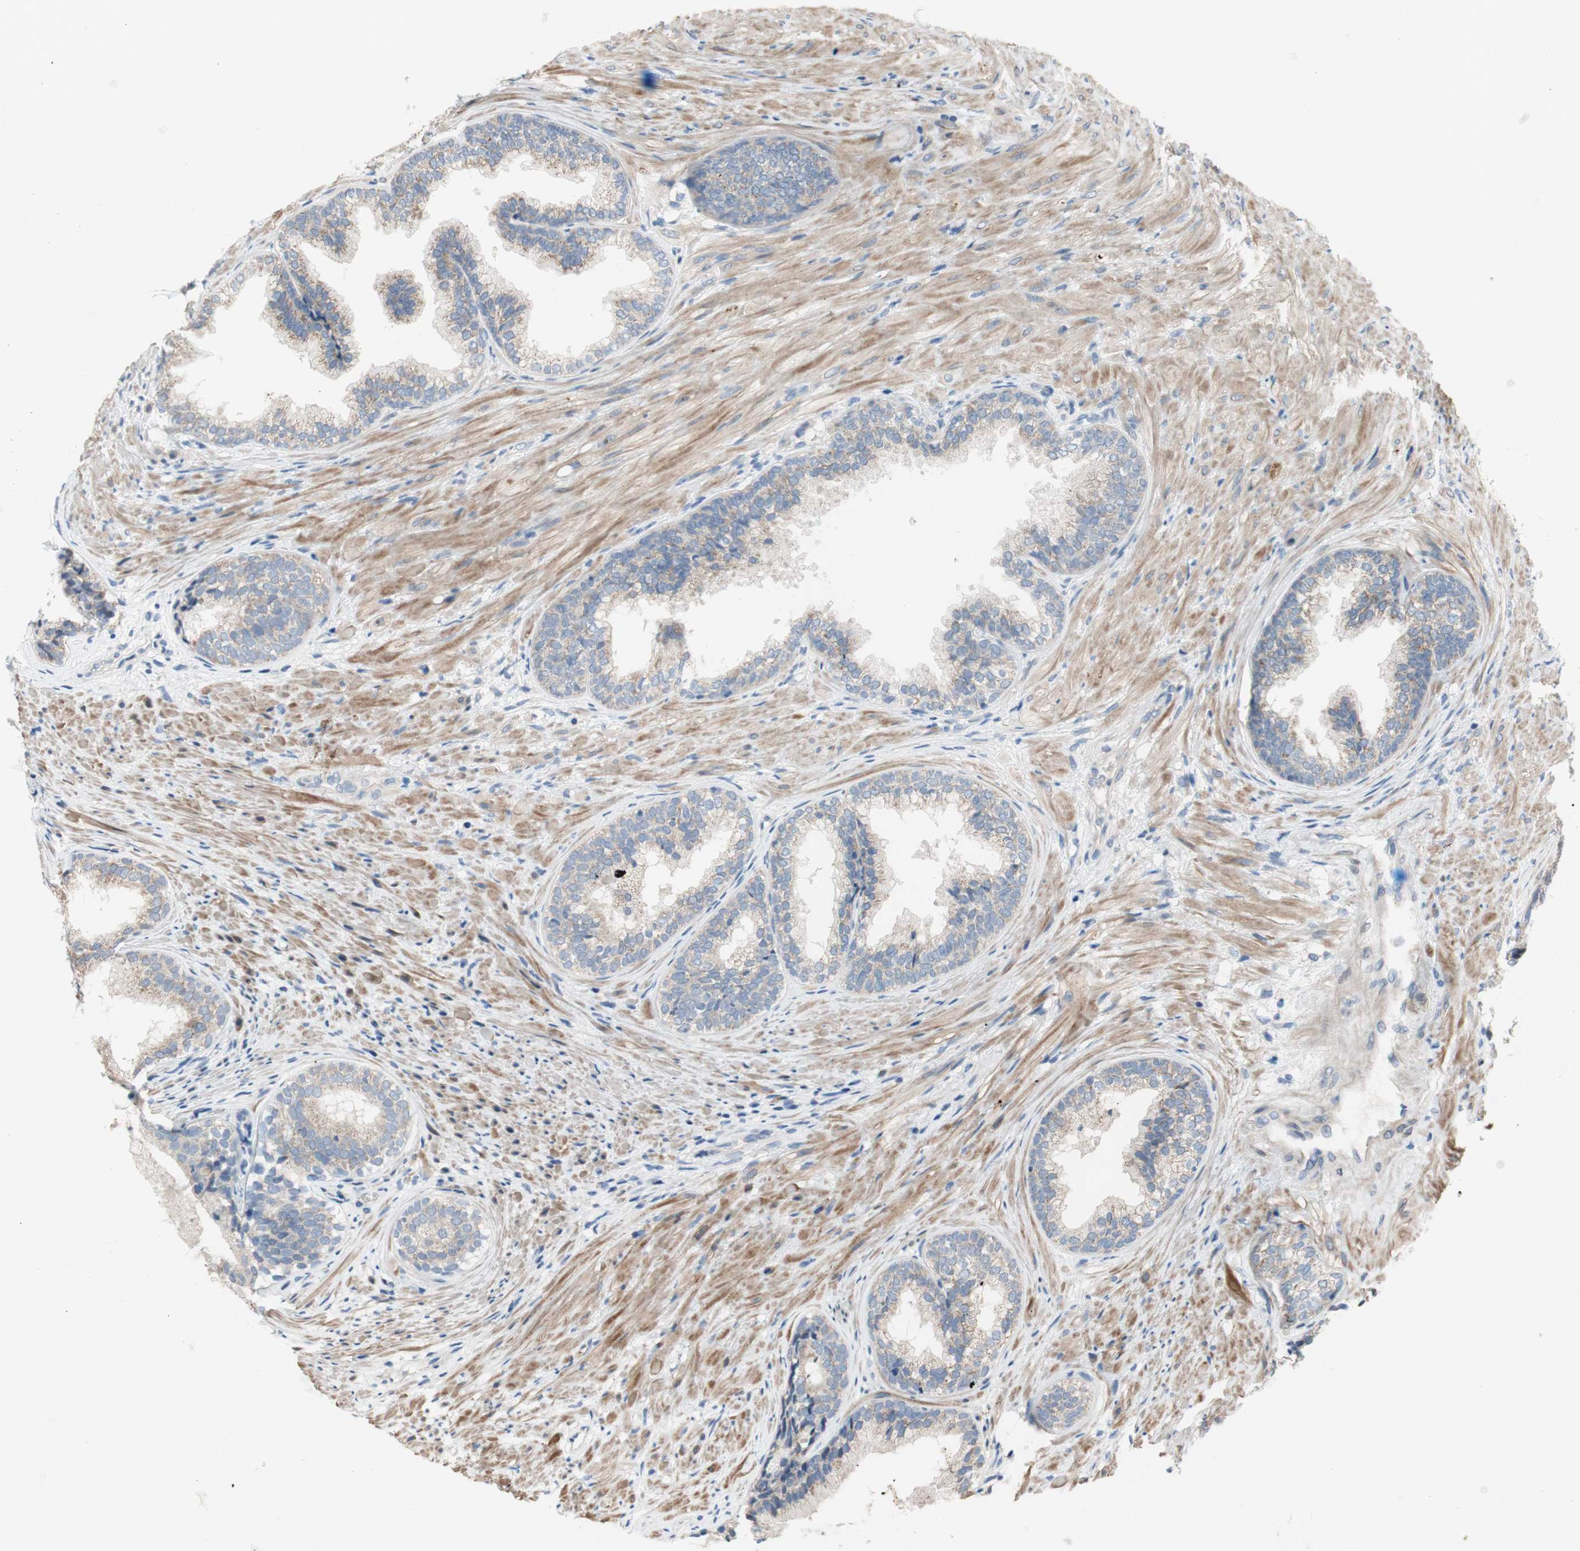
{"staining": {"intensity": "negative", "quantity": "none", "location": "none"}, "tissue": "prostate", "cell_type": "Glandular cells", "image_type": "normal", "snomed": [{"axis": "morphology", "description": "Normal tissue, NOS"}, {"axis": "topography", "description": "Prostate"}], "caption": "IHC image of unremarkable prostate: prostate stained with DAB reveals no significant protein expression in glandular cells. (Immunohistochemistry, brightfield microscopy, high magnification).", "gene": "TACR3", "patient": {"sex": "male", "age": 76}}